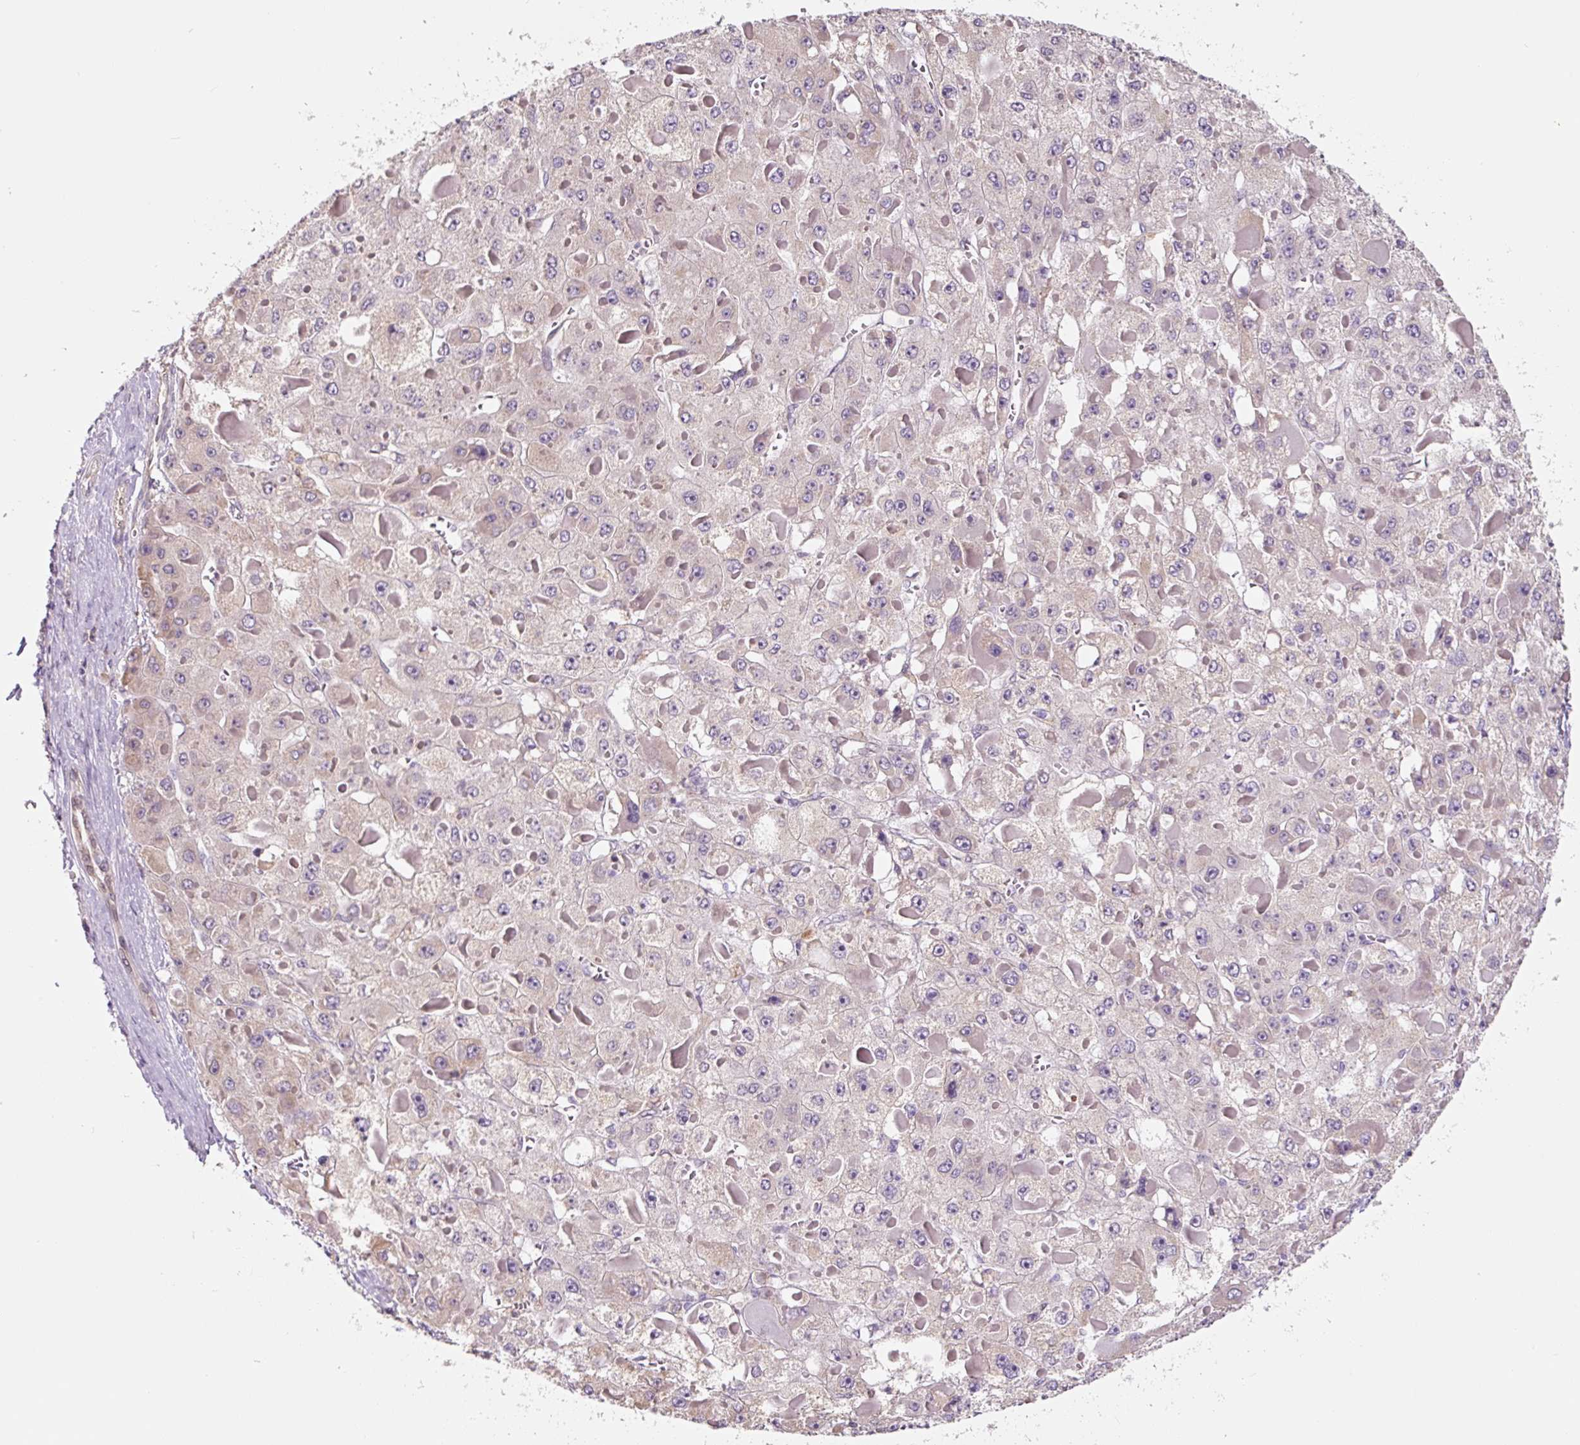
{"staining": {"intensity": "negative", "quantity": "none", "location": "none"}, "tissue": "liver cancer", "cell_type": "Tumor cells", "image_type": "cancer", "snomed": [{"axis": "morphology", "description": "Carcinoma, Hepatocellular, NOS"}, {"axis": "topography", "description": "Liver"}], "caption": "Immunohistochemical staining of hepatocellular carcinoma (liver) reveals no significant staining in tumor cells.", "gene": "ASRGL1", "patient": {"sex": "female", "age": 73}}